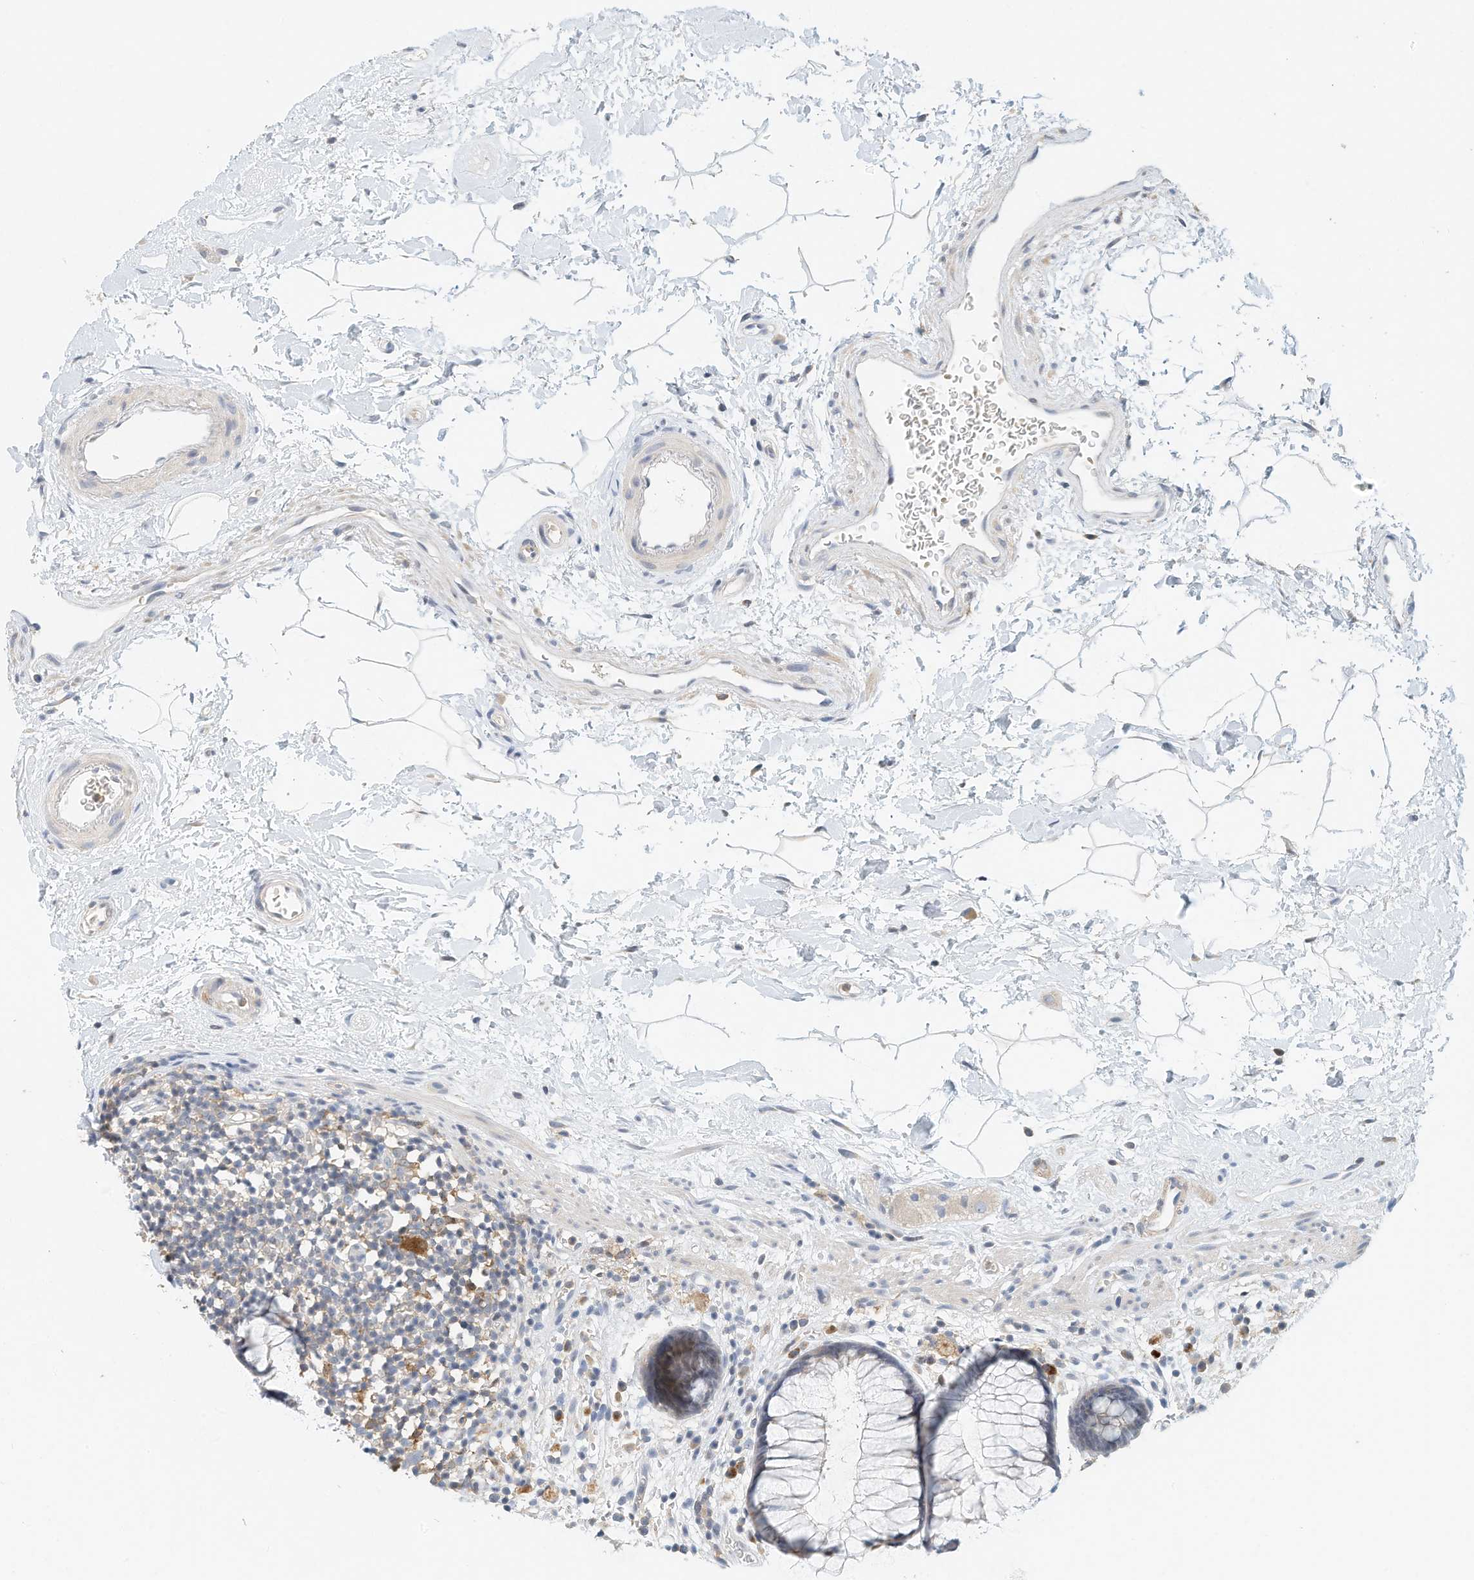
{"staining": {"intensity": "weak", "quantity": "<25%", "location": "cytoplasmic/membranous"}, "tissue": "rectum", "cell_type": "Glandular cells", "image_type": "normal", "snomed": [{"axis": "morphology", "description": "Normal tissue, NOS"}, {"axis": "topography", "description": "Rectum"}], "caption": "Glandular cells show no significant protein expression in benign rectum. (Brightfield microscopy of DAB immunohistochemistry at high magnification).", "gene": "MICAL1", "patient": {"sex": "male", "age": 51}}